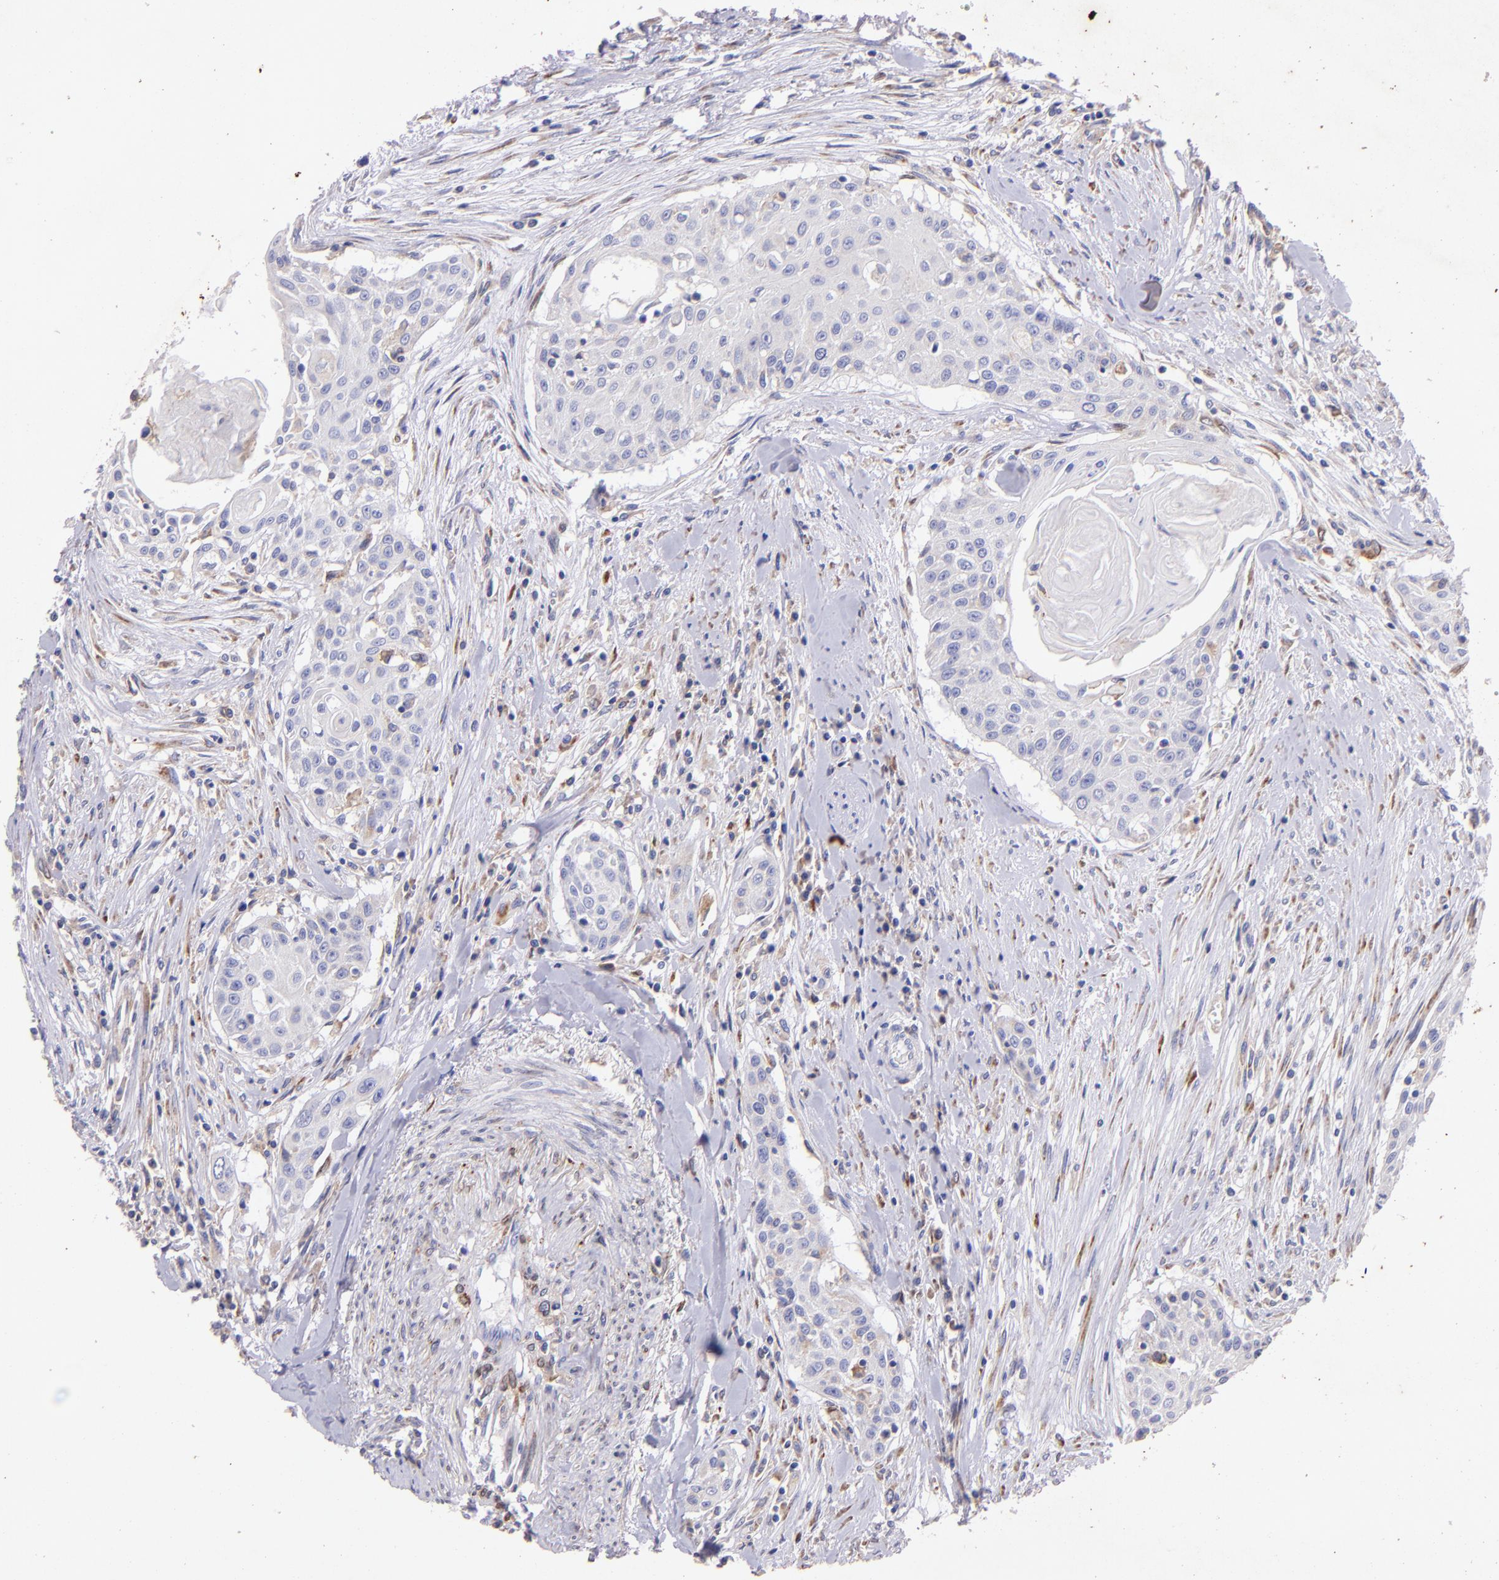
{"staining": {"intensity": "weak", "quantity": "<25%", "location": "cytoplasmic/membranous"}, "tissue": "head and neck cancer", "cell_type": "Tumor cells", "image_type": "cancer", "snomed": [{"axis": "morphology", "description": "Squamous cell carcinoma, NOS"}, {"axis": "morphology", "description": "Squamous cell carcinoma, metastatic, NOS"}, {"axis": "topography", "description": "Lymph node"}, {"axis": "topography", "description": "Salivary gland"}, {"axis": "topography", "description": "Head-Neck"}], "caption": "Tumor cells show no significant protein expression in head and neck cancer. Nuclei are stained in blue.", "gene": "RET", "patient": {"sex": "female", "age": 74}}